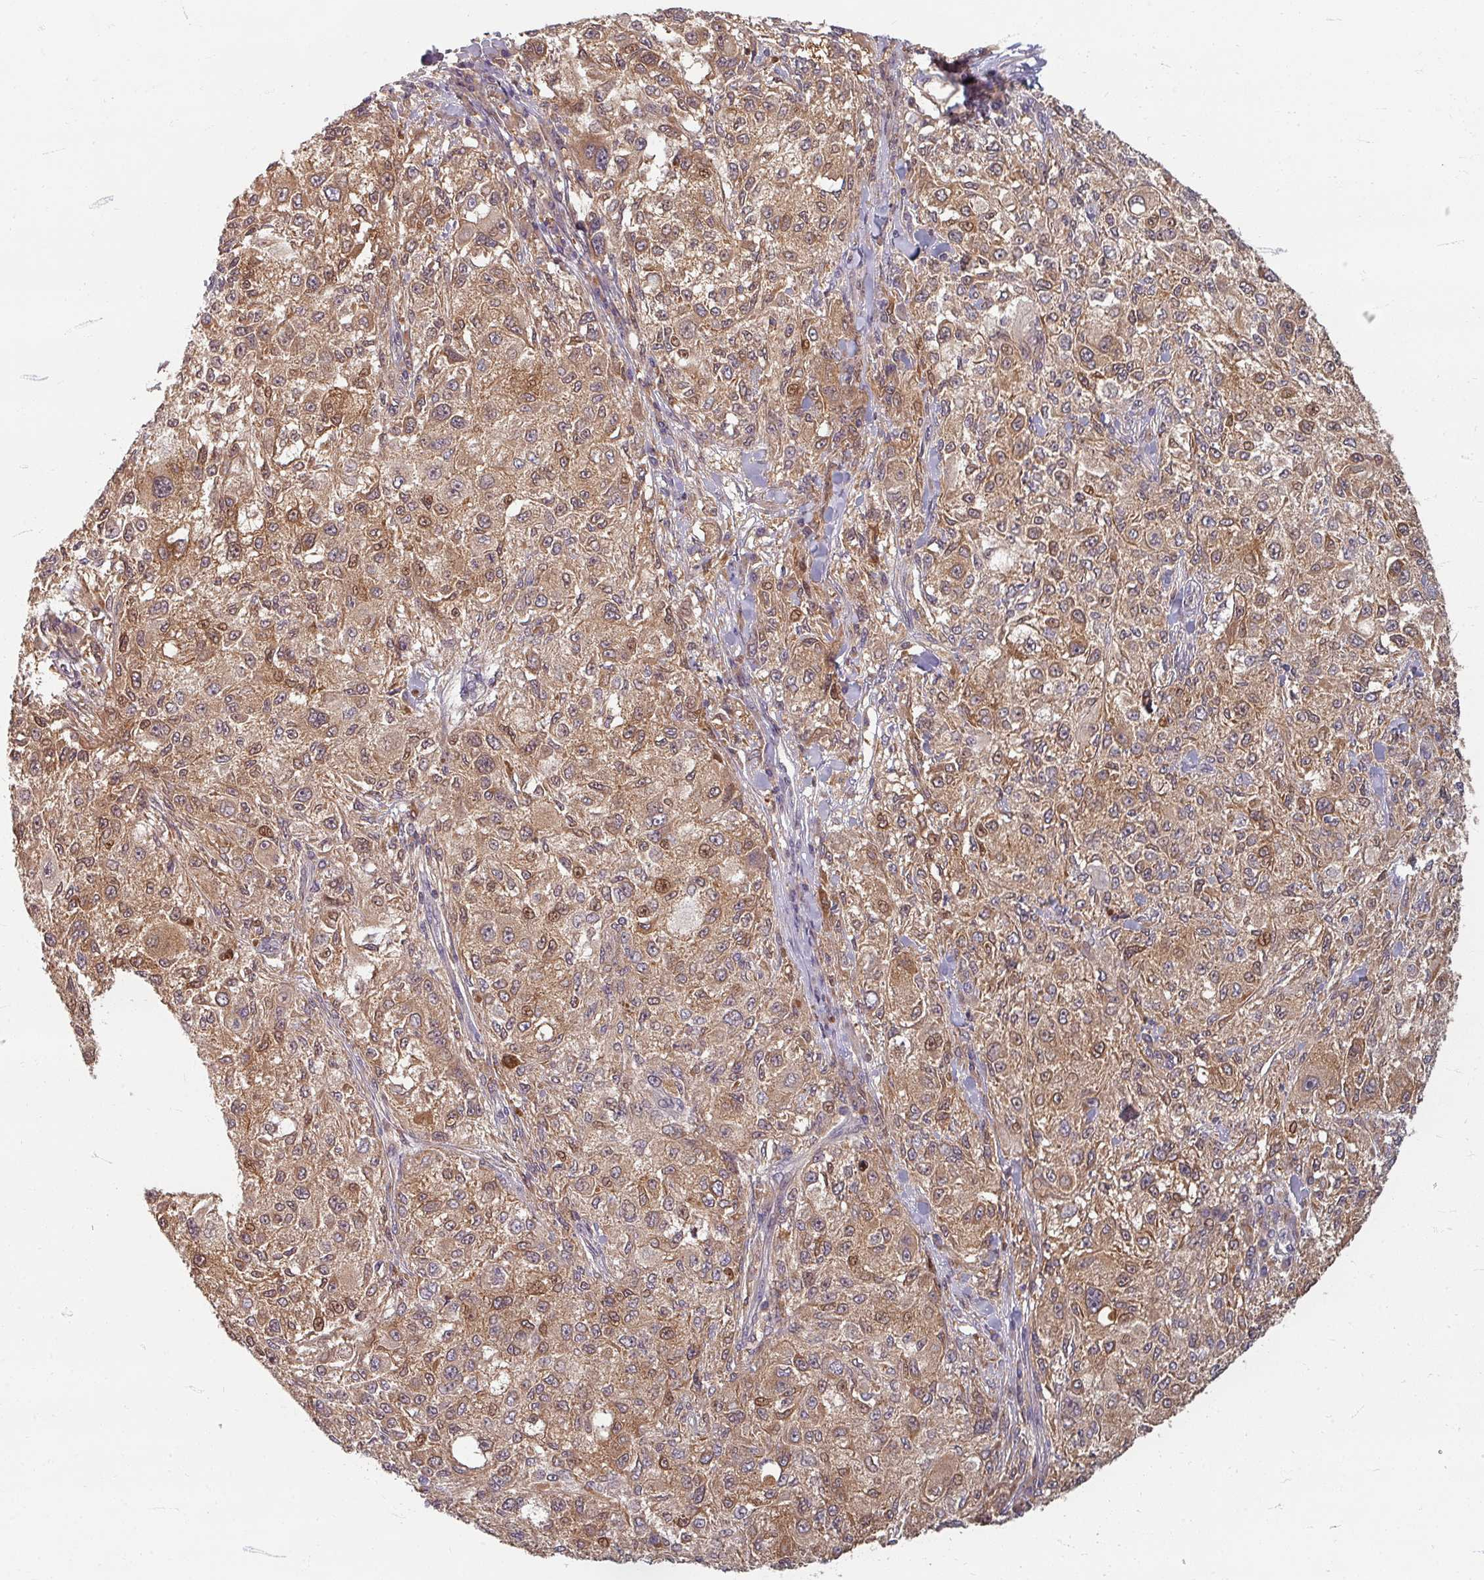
{"staining": {"intensity": "moderate", "quantity": ">75%", "location": "cytoplasmic/membranous"}, "tissue": "melanoma", "cell_type": "Tumor cells", "image_type": "cancer", "snomed": [{"axis": "morphology", "description": "Necrosis, NOS"}, {"axis": "morphology", "description": "Malignant melanoma, NOS"}, {"axis": "topography", "description": "Skin"}], "caption": "DAB (3,3'-diaminobenzidine) immunohistochemical staining of human malignant melanoma displays moderate cytoplasmic/membranous protein positivity in about >75% of tumor cells.", "gene": "STAM", "patient": {"sex": "female", "age": 87}}